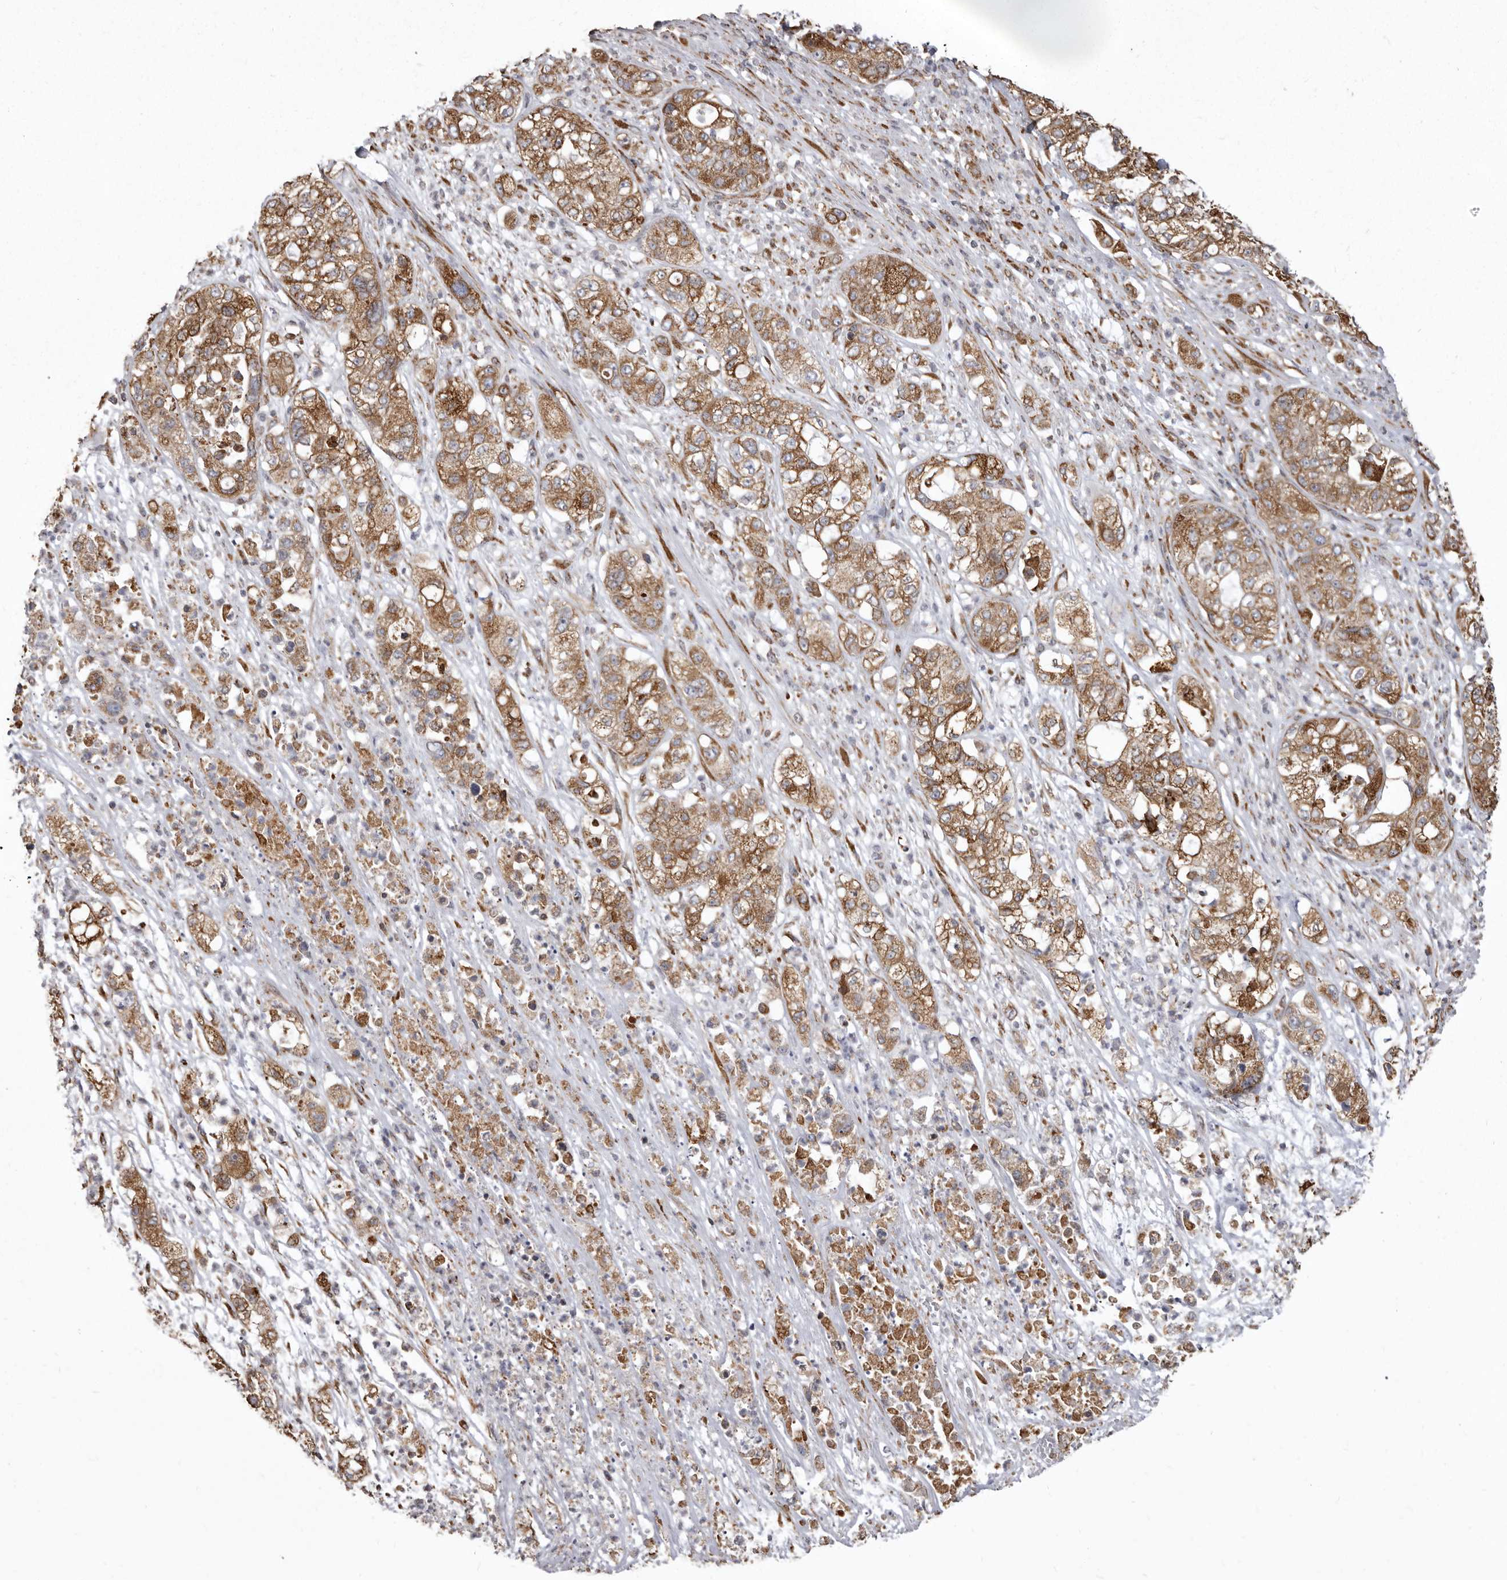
{"staining": {"intensity": "moderate", "quantity": ">75%", "location": "cytoplasmic/membranous"}, "tissue": "pancreatic cancer", "cell_type": "Tumor cells", "image_type": "cancer", "snomed": [{"axis": "morphology", "description": "Adenocarcinoma, NOS"}, {"axis": "topography", "description": "Pancreas"}], "caption": "IHC histopathology image of neoplastic tissue: human pancreatic cancer (adenocarcinoma) stained using immunohistochemistry (IHC) shows medium levels of moderate protein expression localized specifically in the cytoplasmic/membranous of tumor cells, appearing as a cytoplasmic/membranous brown color.", "gene": "CDK5RAP3", "patient": {"sex": "female", "age": 78}}